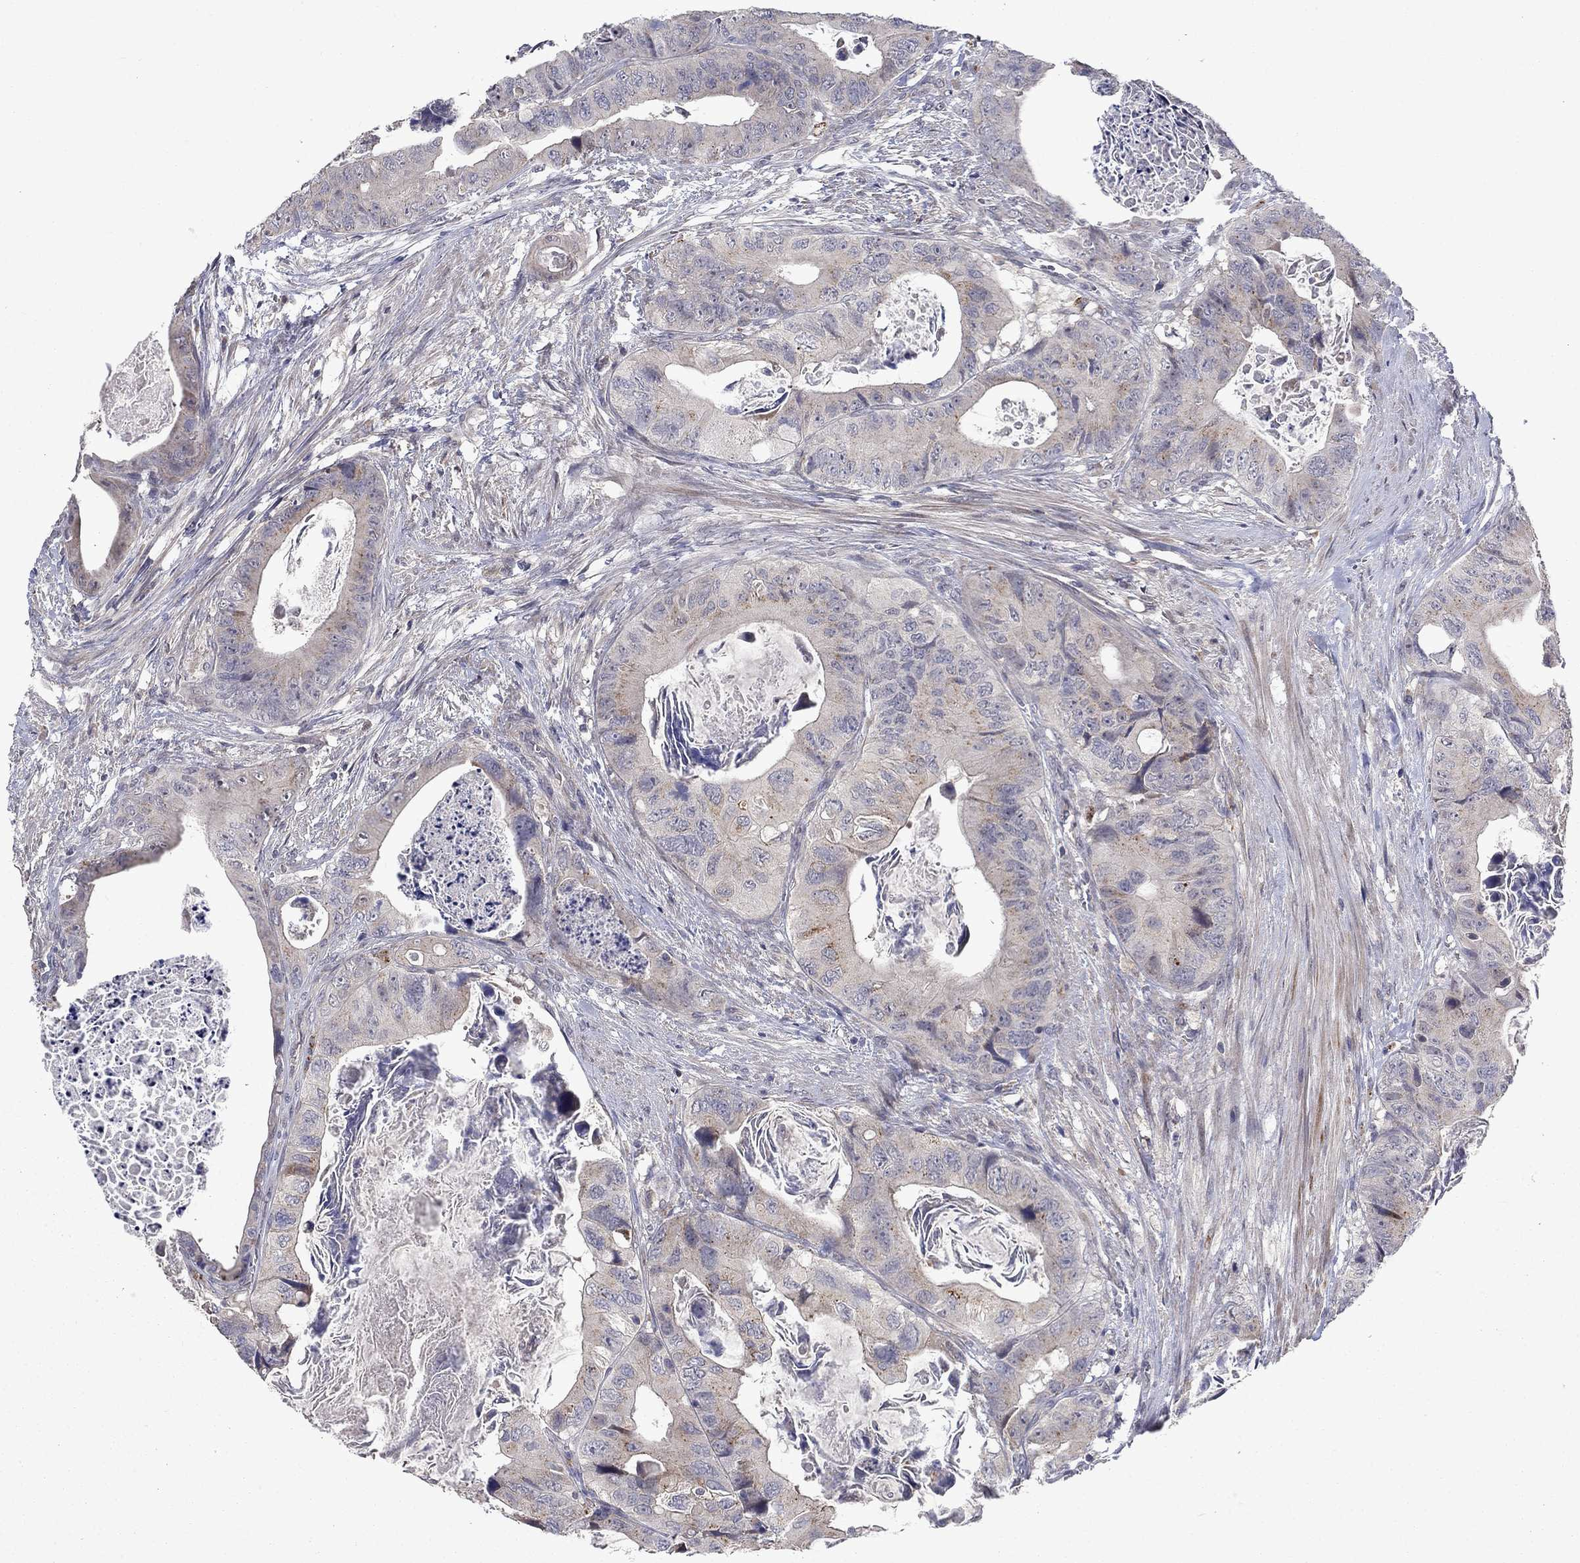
{"staining": {"intensity": "moderate", "quantity": "<25%", "location": "cytoplasmic/membranous"}, "tissue": "colorectal cancer", "cell_type": "Tumor cells", "image_type": "cancer", "snomed": [{"axis": "morphology", "description": "Adenocarcinoma, NOS"}, {"axis": "topography", "description": "Rectum"}], "caption": "Protein expression analysis of human colorectal adenocarcinoma reveals moderate cytoplasmic/membranous staining in about <25% of tumor cells. The protein is stained brown, and the nuclei are stained in blue (DAB IHC with brightfield microscopy, high magnification).", "gene": "FAM3B", "patient": {"sex": "male", "age": 64}}